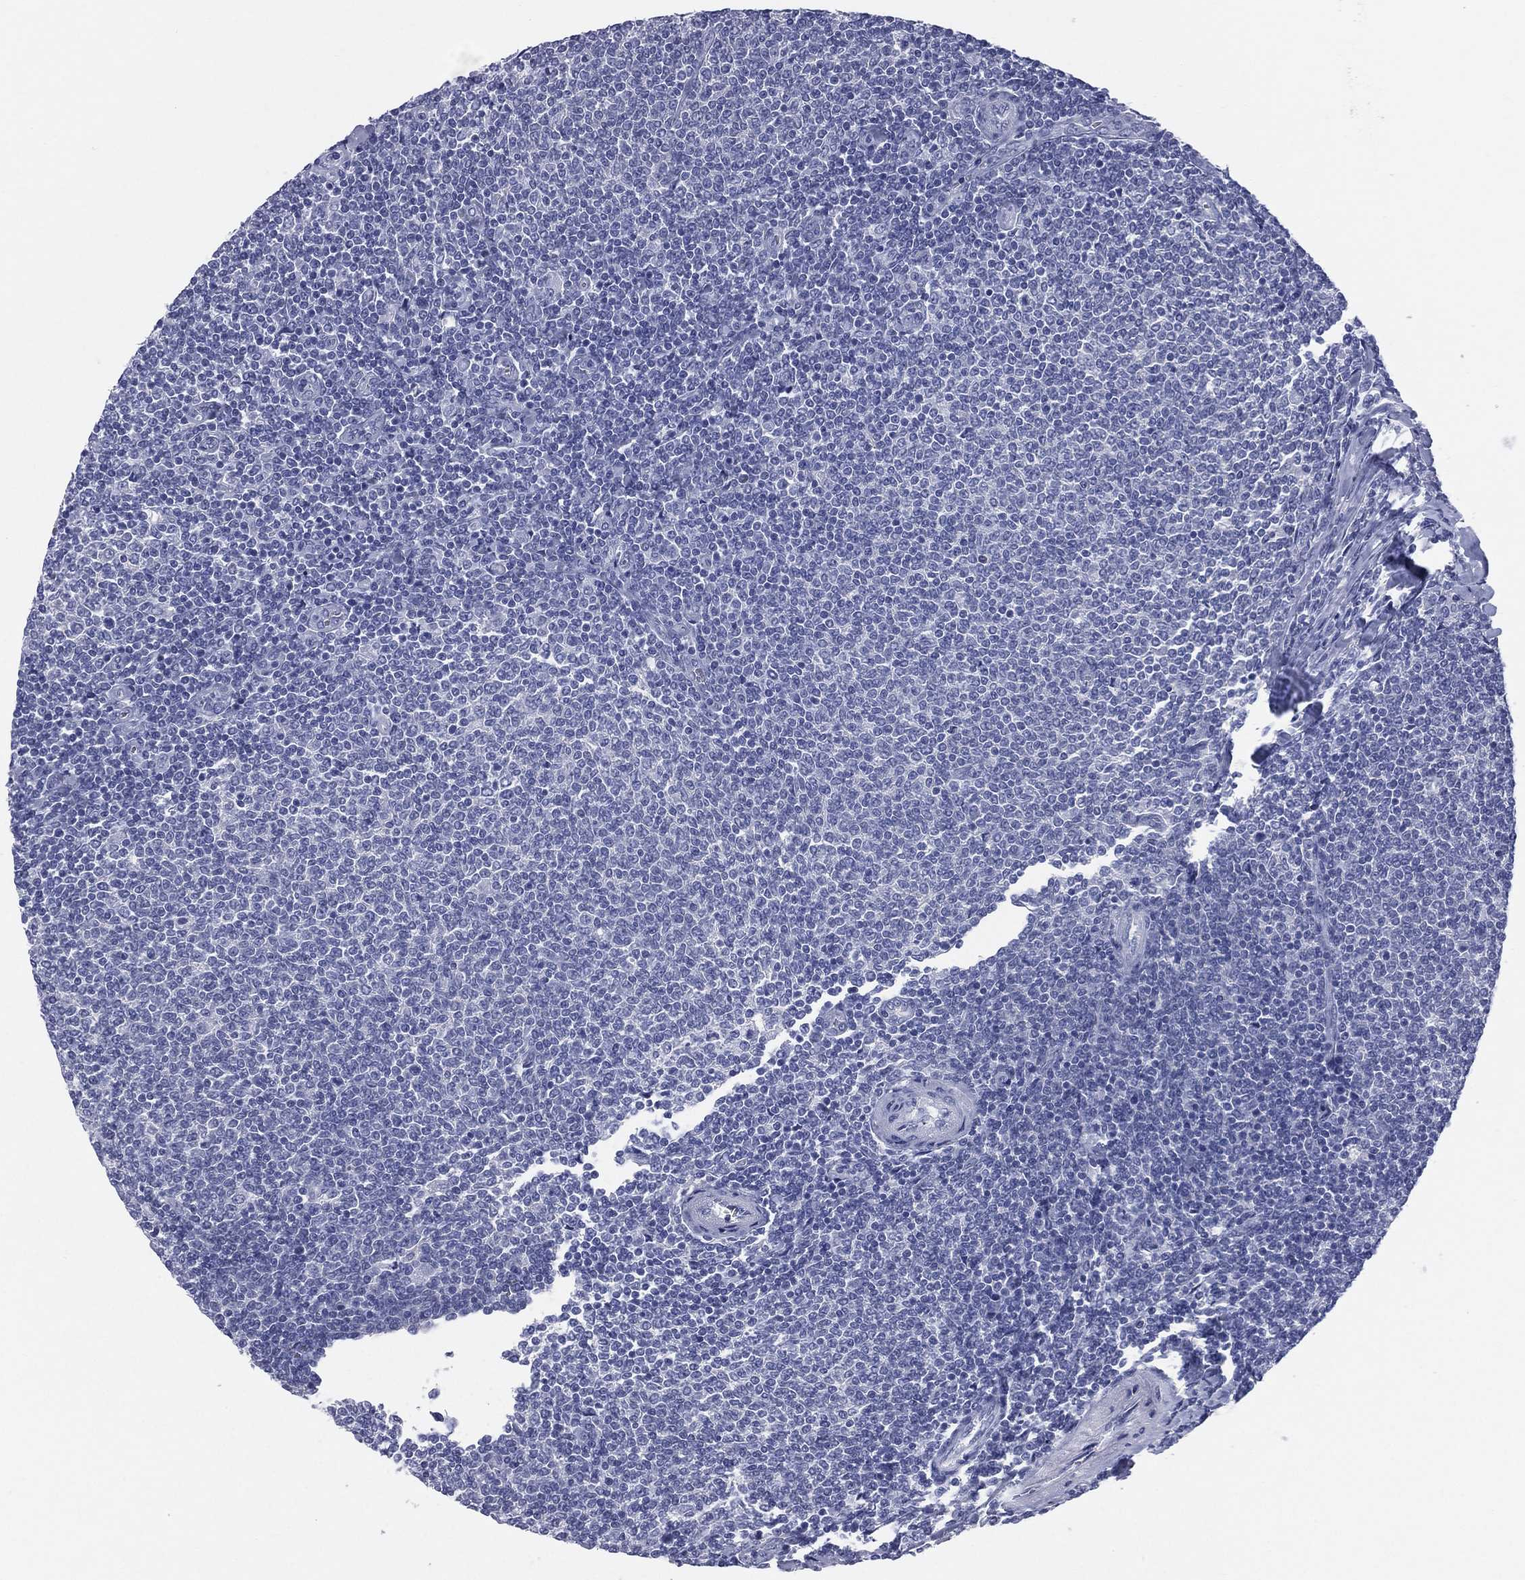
{"staining": {"intensity": "negative", "quantity": "none", "location": "none"}, "tissue": "lymphoma", "cell_type": "Tumor cells", "image_type": "cancer", "snomed": [{"axis": "morphology", "description": "Malignant lymphoma, non-Hodgkin's type, Low grade"}, {"axis": "topography", "description": "Lymph node"}], "caption": "IHC of human low-grade malignant lymphoma, non-Hodgkin's type reveals no staining in tumor cells.", "gene": "MLN", "patient": {"sex": "male", "age": 52}}